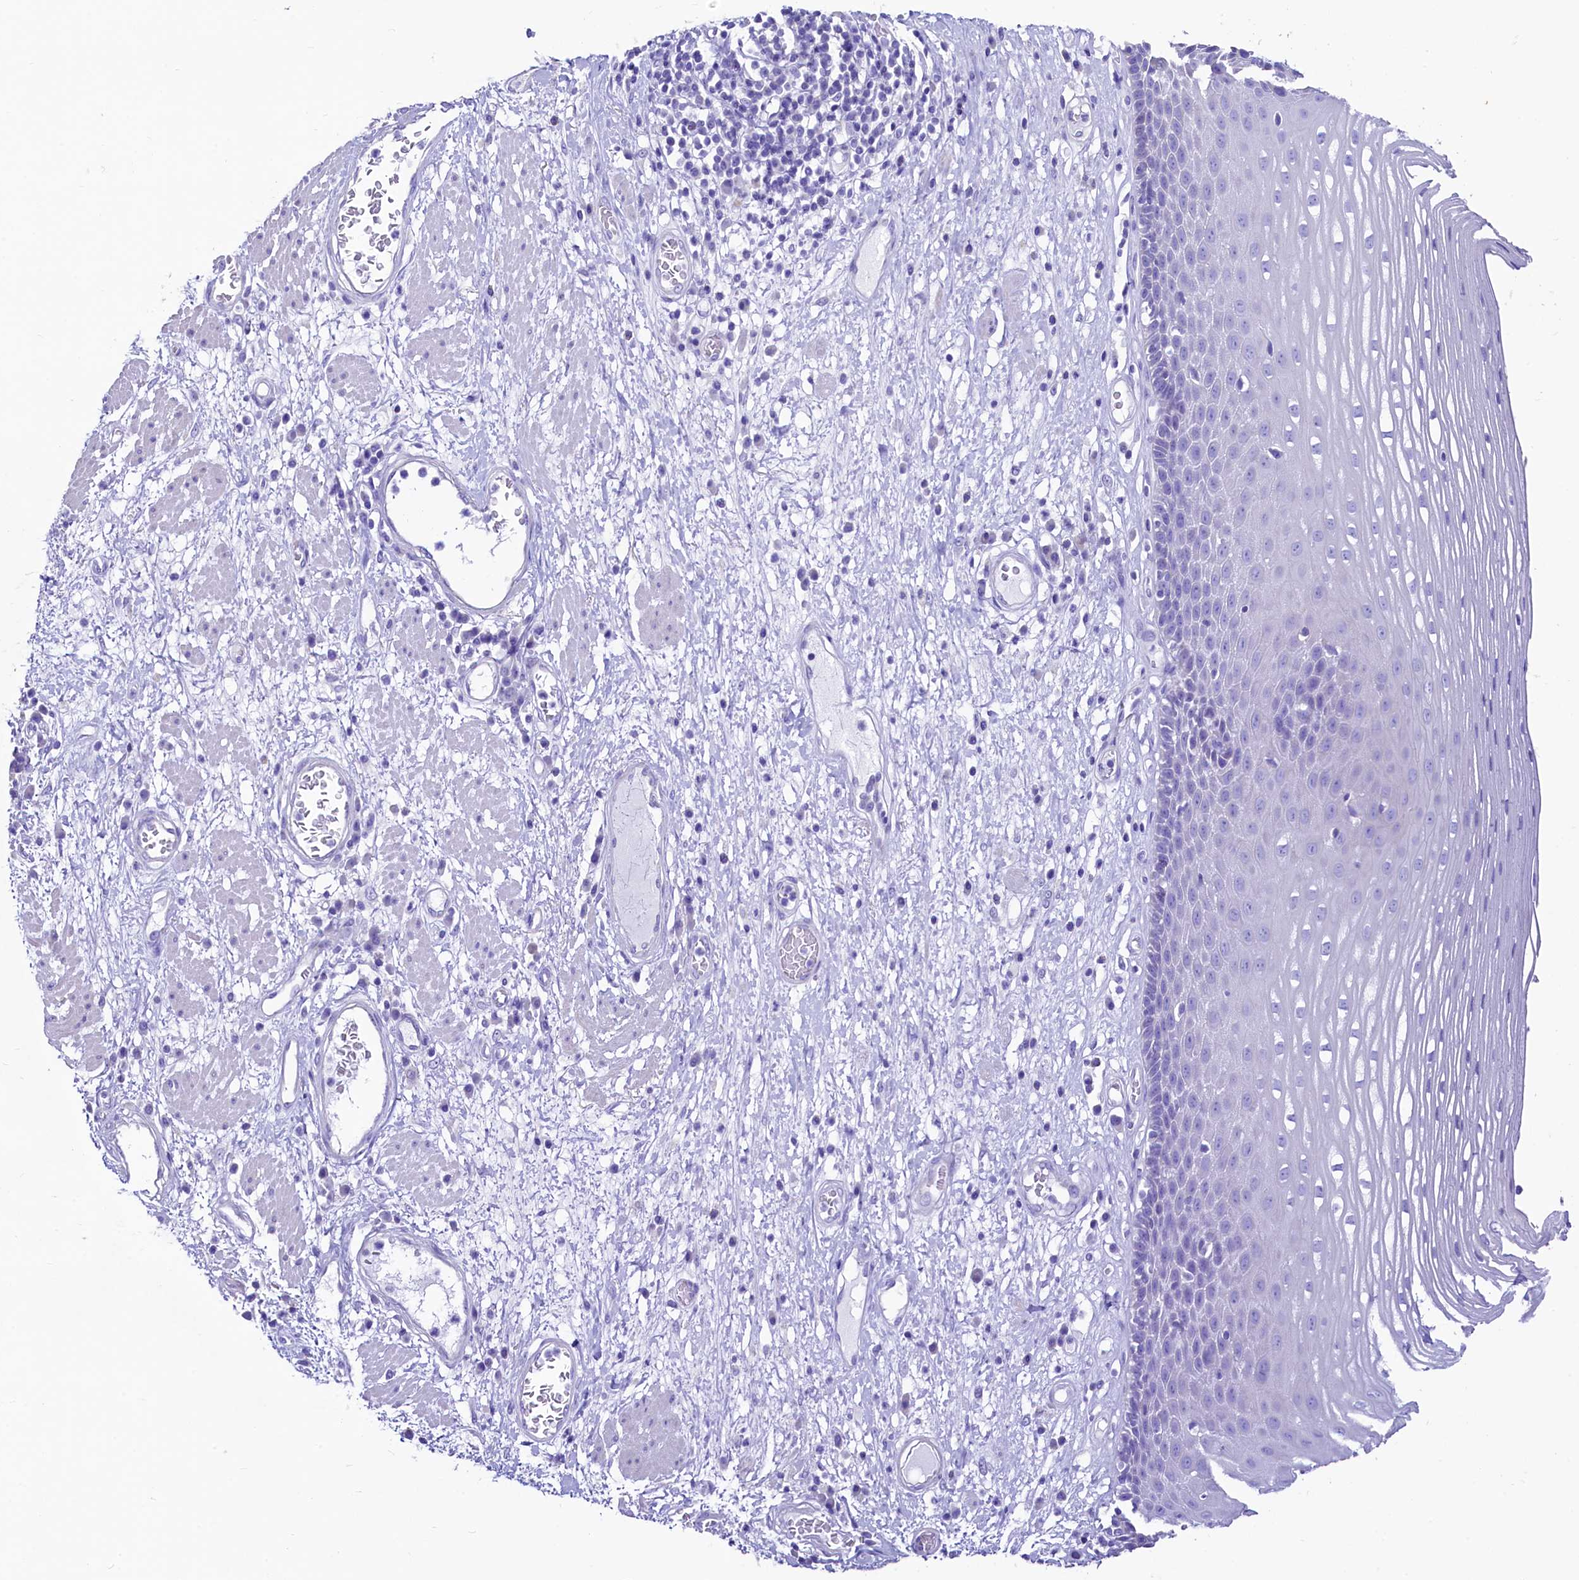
{"staining": {"intensity": "negative", "quantity": "none", "location": "none"}, "tissue": "esophagus", "cell_type": "Squamous epithelial cells", "image_type": "normal", "snomed": [{"axis": "morphology", "description": "Normal tissue, NOS"}, {"axis": "morphology", "description": "Adenocarcinoma, NOS"}, {"axis": "topography", "description": "Esophagus"}], "caption": "An image of esophagus stained for a protein demonstrates no brown staining in squamous epithelial cells. (DAB IHC visualized using brightfield microscopy, high magnification).", "gene": "RBP3", "patient": {"sex": "male", "age": 62}}